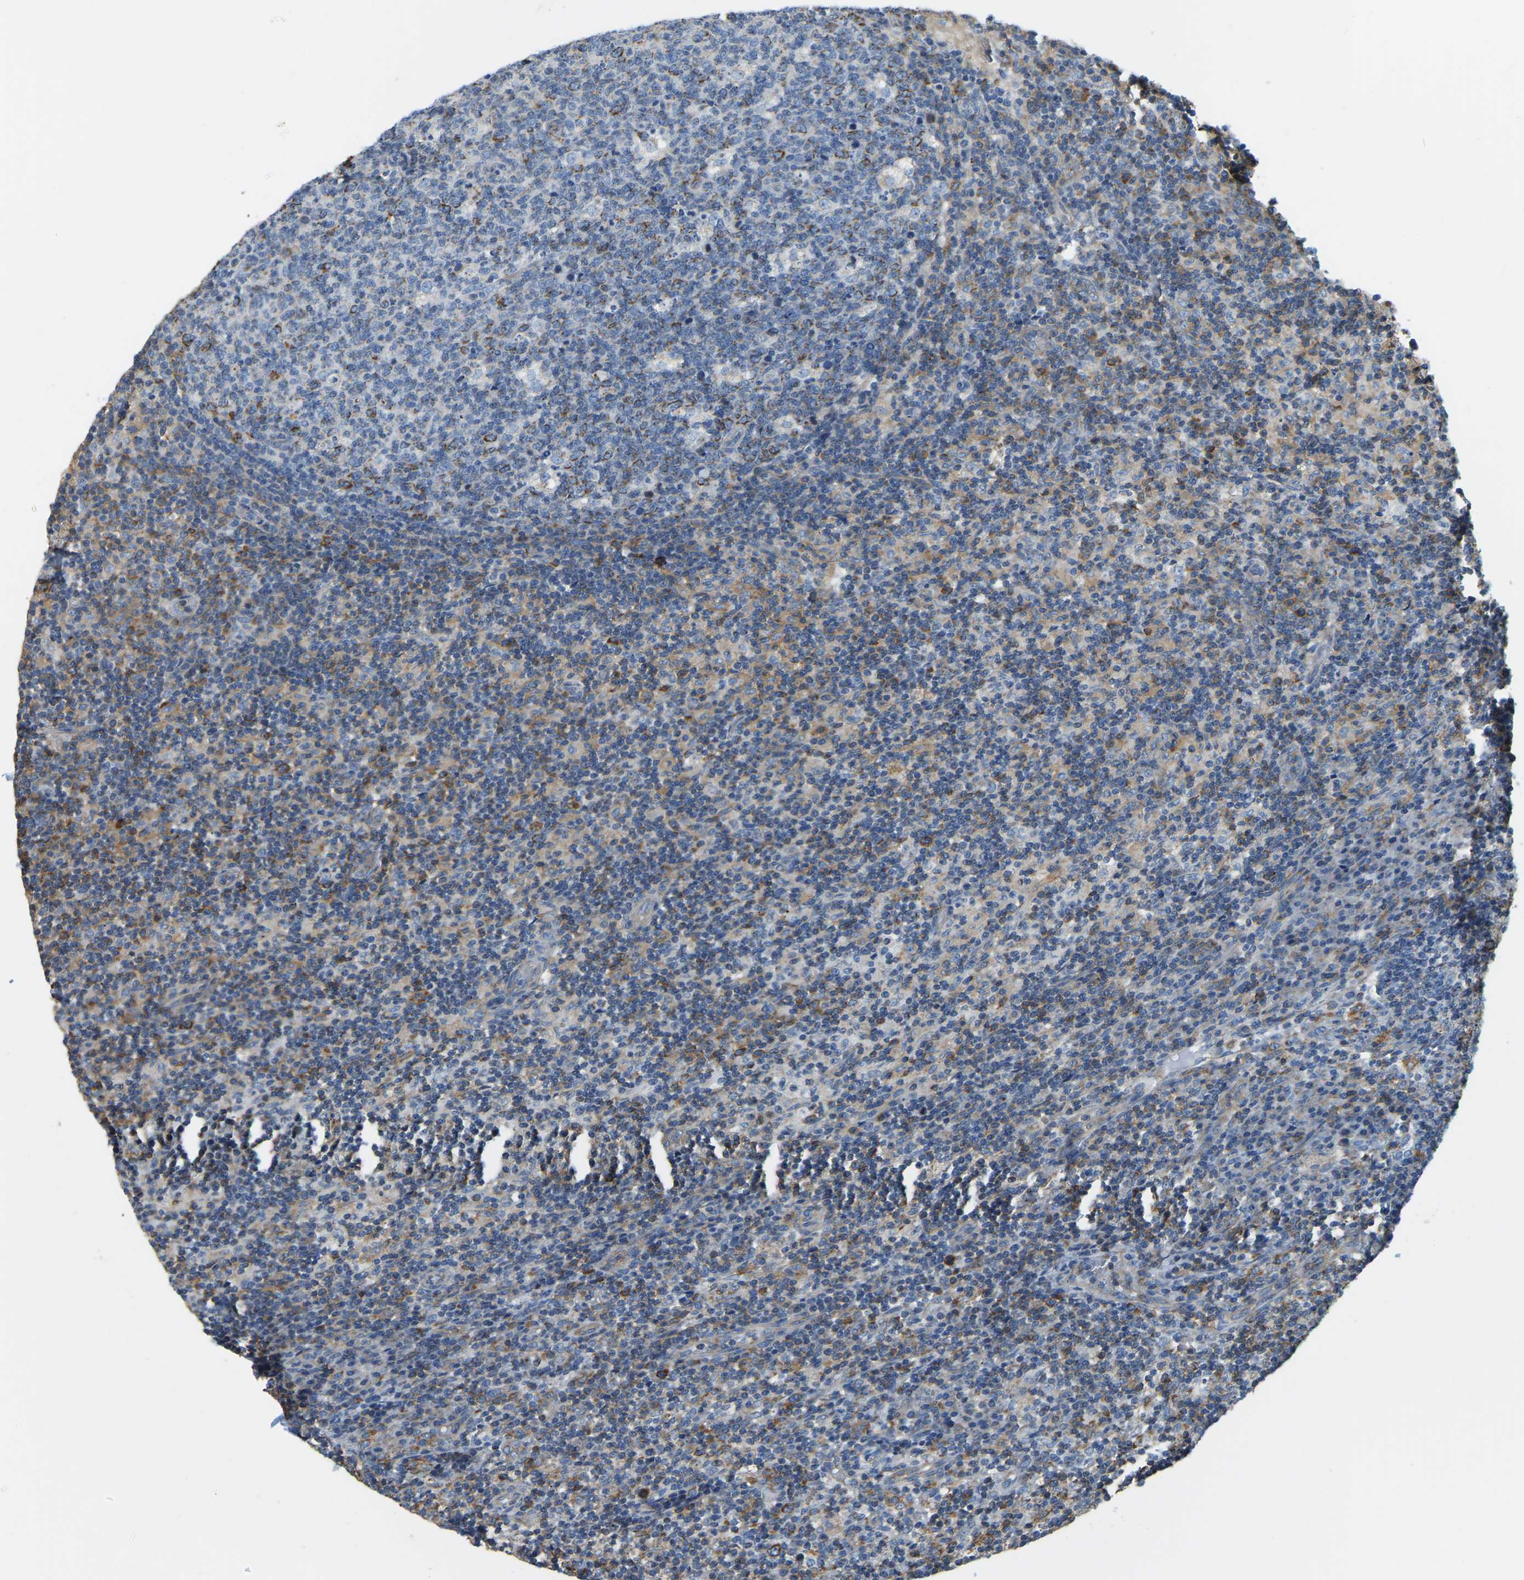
{"staining": {"intensity": "moderate", "quantity": "<25%", "location": "cytoplasmic/membranous"}, "tissue": "lymph node", "cell_type": "Germinal center cells", "image_type": "normal", "snomed": [{"axis": "morphology", "description": "Normal tissue, NOS"}, {"axis": "morphology", "description": "Inflammation, NOS"}, {"axis": "topography", "description": "Lymph node"}], "caption": "Lymph node stained with DAB immunohistochemistry shows low levels of moderate cytoplasmic/membranous staining in approximately <25% of germinal center cells.", "gene": "AHNAK", "patient": {"sex": "male", "age": 55}}